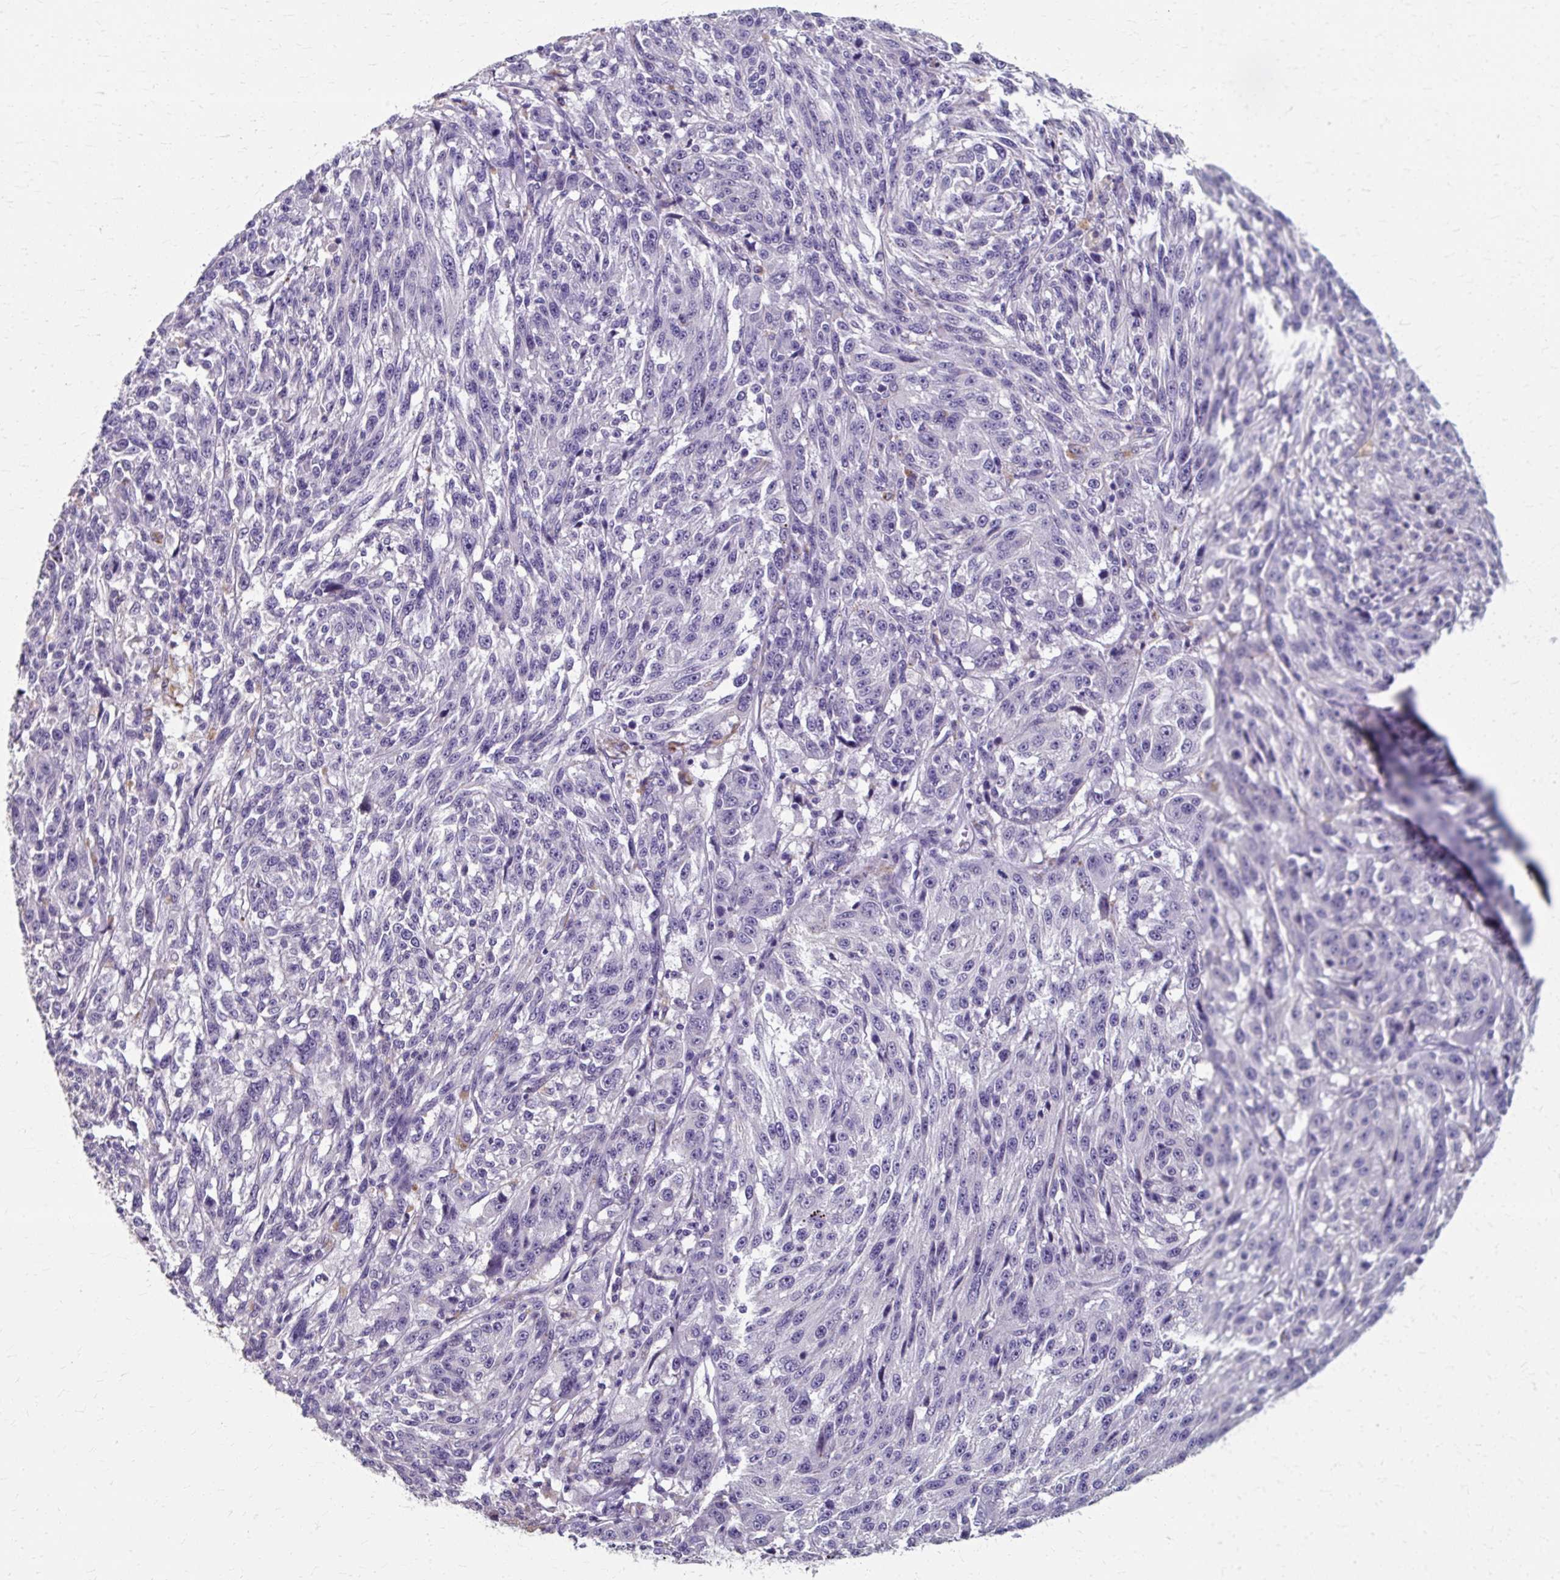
{"staining": {"intensity": "negative", "quantity": "none", "location": "none"}, "tissue": "melanoma", "cell_type": "Tumor cells", "image_type": "cancer", "snomed": [{"axis": "morphology", "description": "Malignant melanoma, NOS"}, {"axis": "topography", "description": "Skin"}], "caption": "Tumor cells show no significant protein expression in malignant melanoma. The staining was performed using DAB (3,3'-diaminobenzidine) to visualize the protein expression in brown, while the nuclei were stained in blue with hematoxylin (Magnification: 20x).", "gene": "KLHL24", "patient": {"sex": "male", "age": 53}}